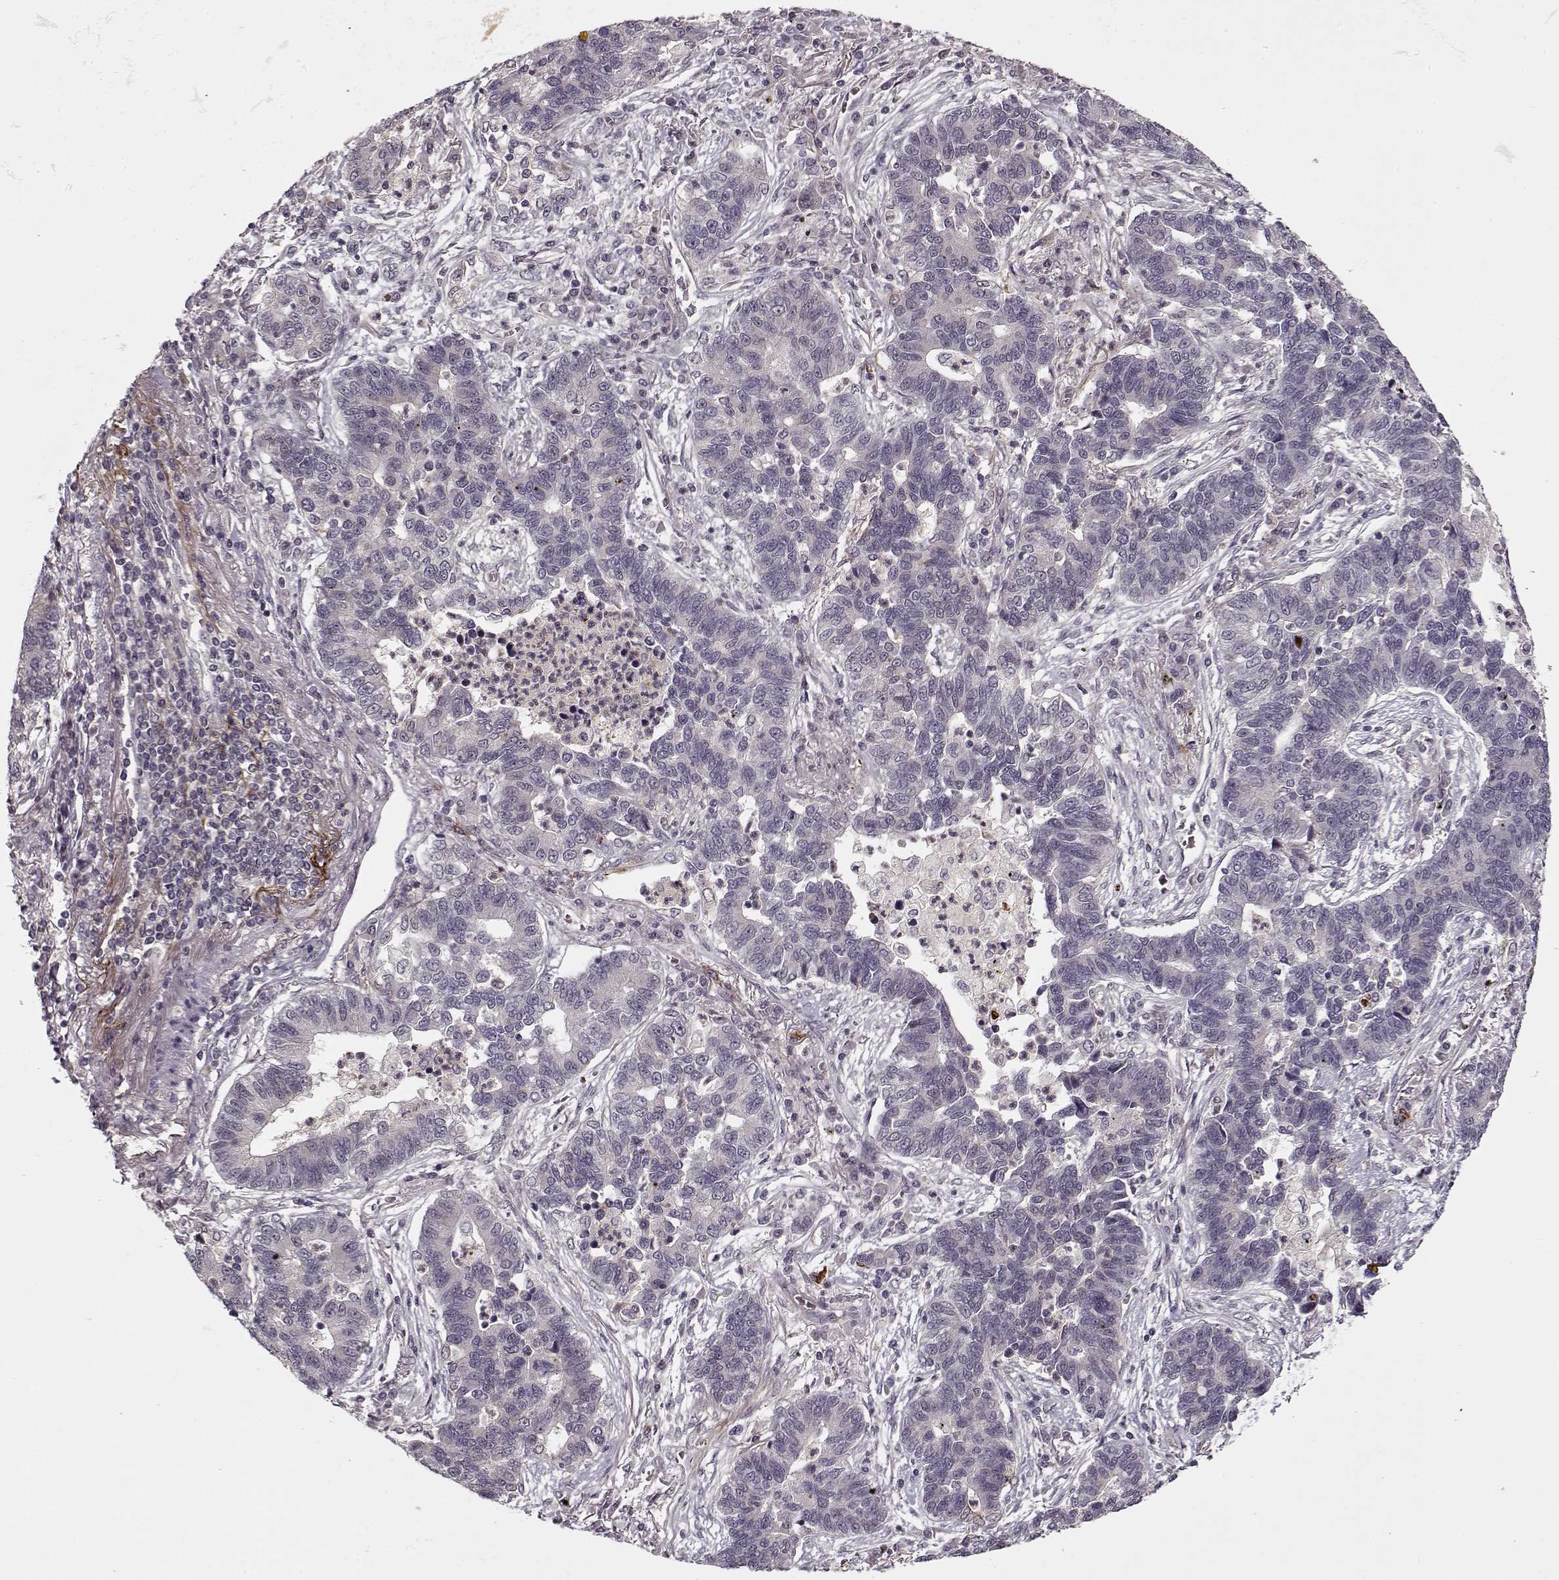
{"staining": {"intensity": "negative", "quantity": "none", "location": "none"}, "tissue": "lung cancer", "cell_type": "Tumor cells", "image_type": "cancer", "snomed": [{"axis": "morphology", "description": "Adenocarcinoma, NOS"}, {"axis": "topography", "description": "Lung"}], "caption": "Protein analysis of lung cancer (adenocarcinoma) shows no significant staining in tumor cells. (DAB (3,3'-diaminobenzidine) immunohistochemistry visualized using brightfield microscopy, high magnification).", "gene": "DENND4B", "patient": {"sex": "female", "age": 57}}